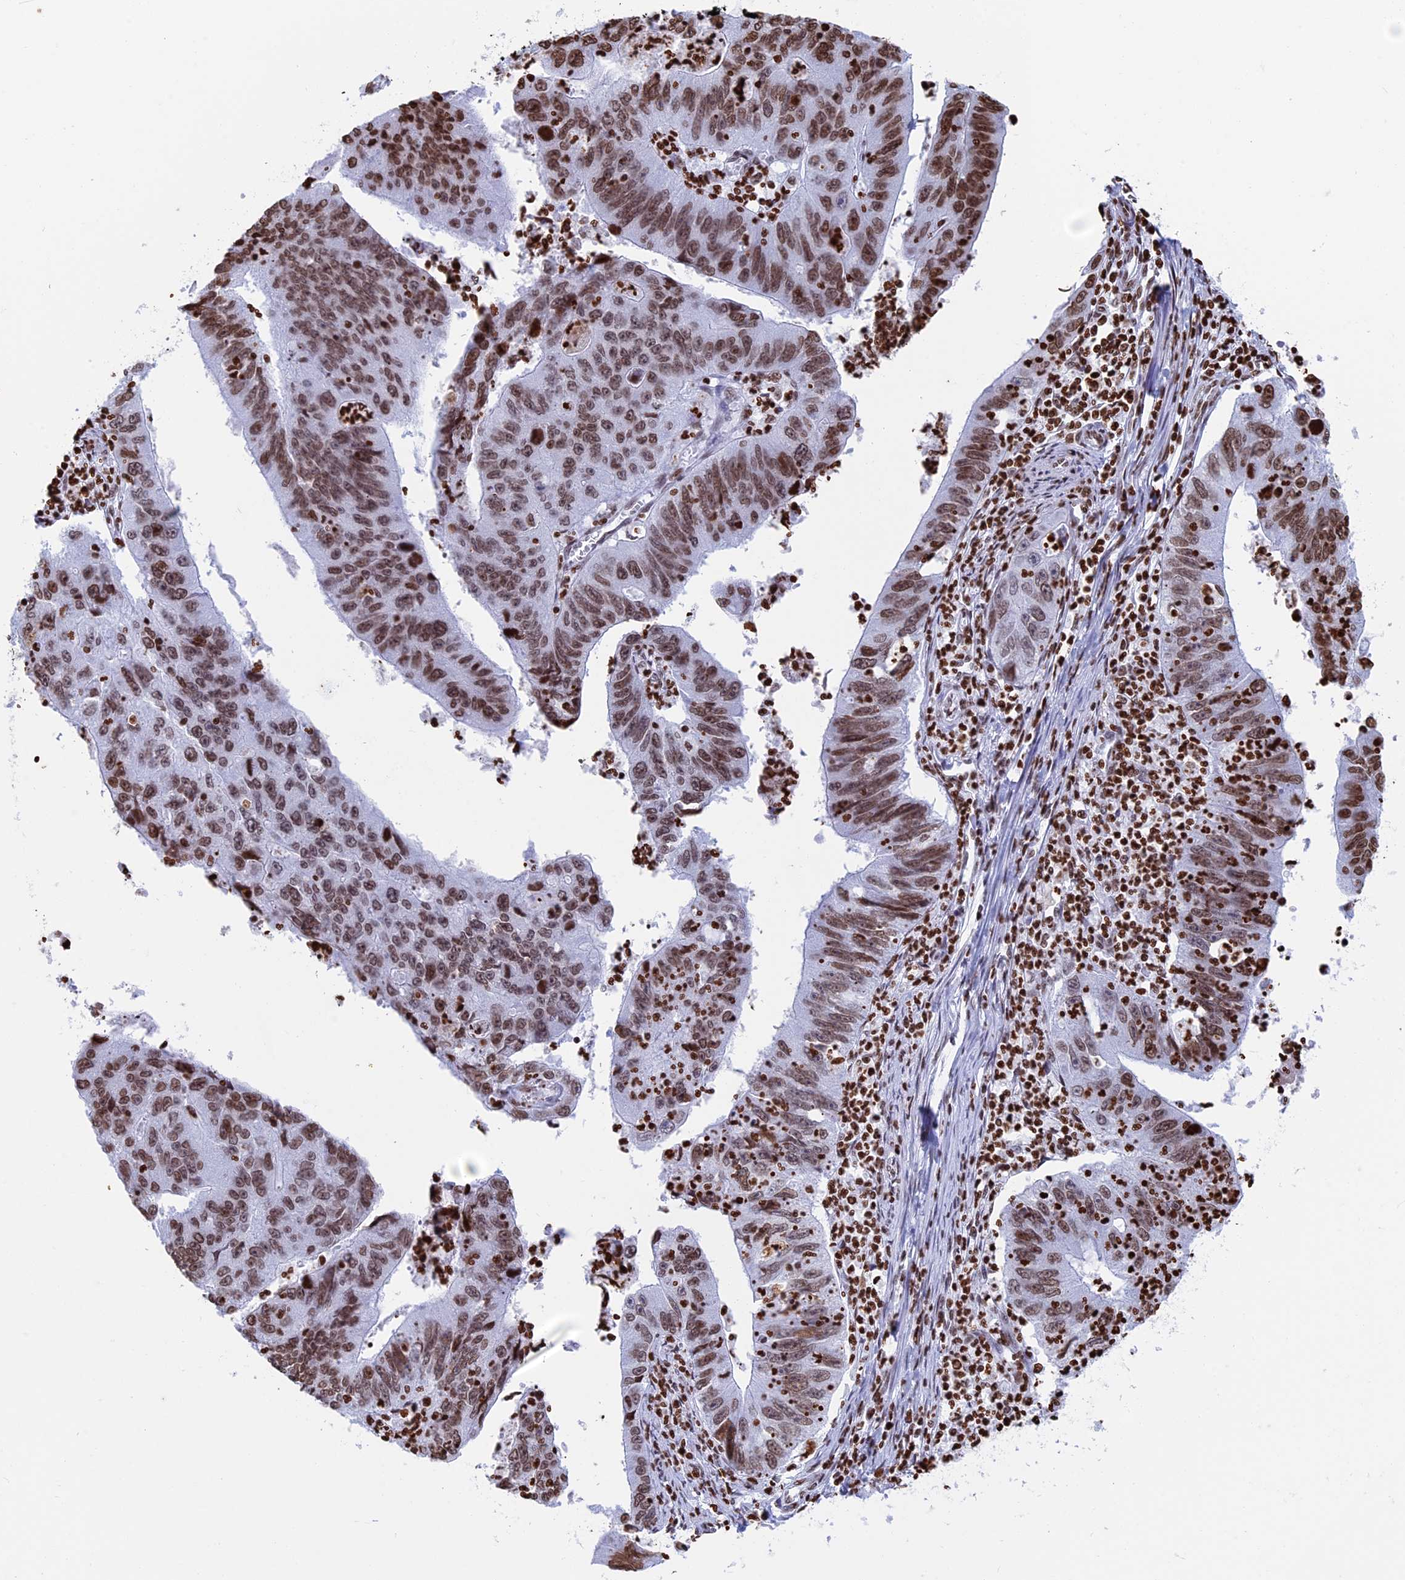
{"staining": {"intensity": "moderate", "quantity": ">75%", "location": "nuclear"}, "tissue": "stomach cancer", "cell_type": "Tumor cells", "image_type": "cancer", "snomed": [{"axis": "morphology", "description": "Adenocarcinoma, NOS"}, {"axis": "topography", "description": "Stomach"}], "caption": "Stomach cancer (adenocarcinoma) tissue demonstrates moderate nuclear positivity in approximately >75% of tumor cells, visualized by immunohistochemistry.", "gene": "APOBEC3A", "patient": {"sex": "male", "age": 59}}